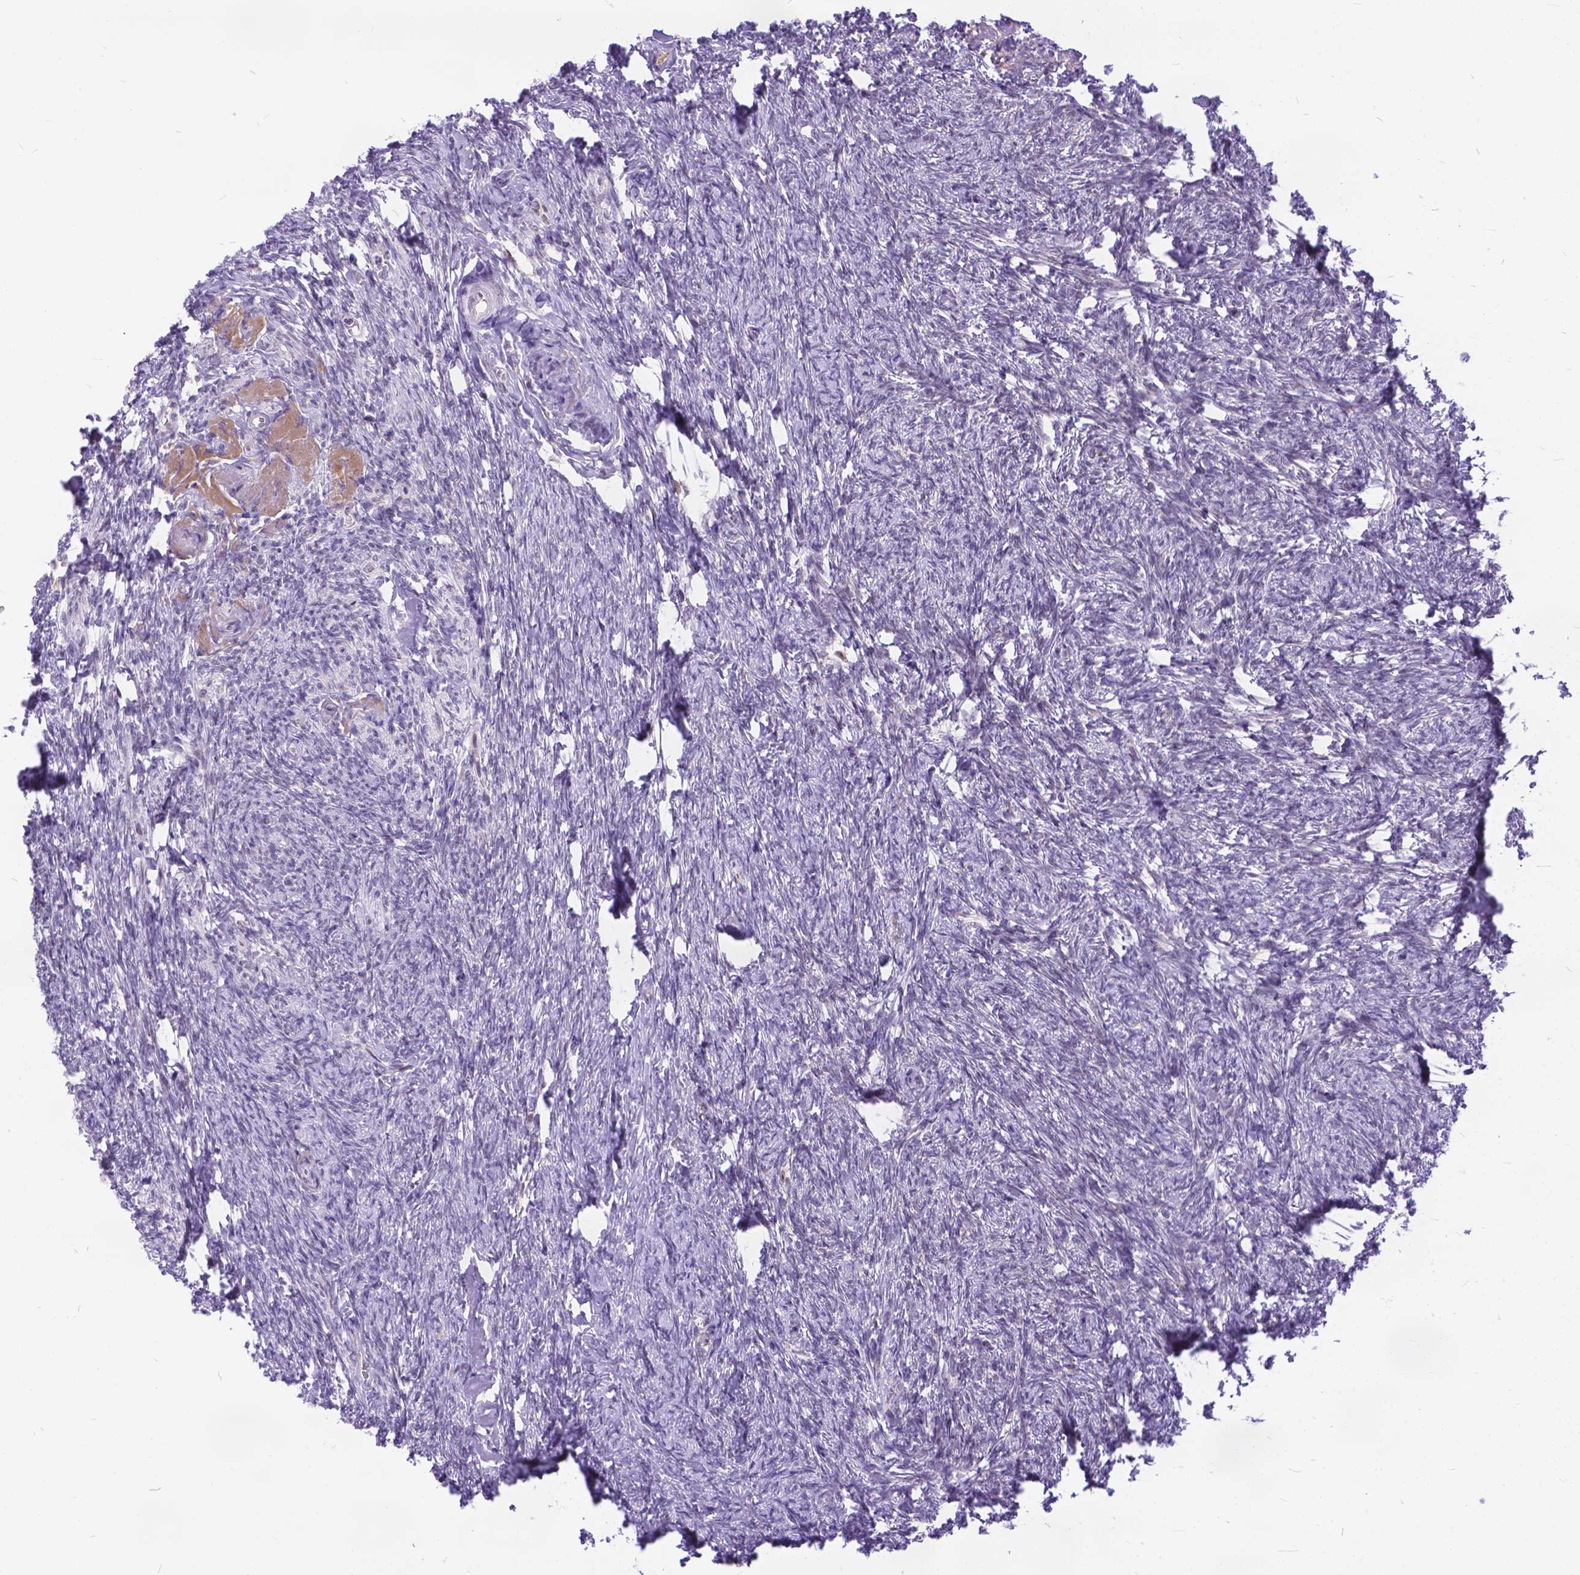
{"staining": {"intensity": "weak", "quantity": "<25%", "location": "nuclear"}, "tissue": "ovary", "cell_type": "Follicle cells", "image_type": "normal", "snomed": [{"axis": "morphology", "description": "Normal tissue, NOS"}, {"axis": "topography", "description": "Ovary"}], "caption": "IHC of unremarkable human ovary shows no staining in follicle cells.", "gene": "FAM124B", "patient": {"sex": "female", "age": 72}}